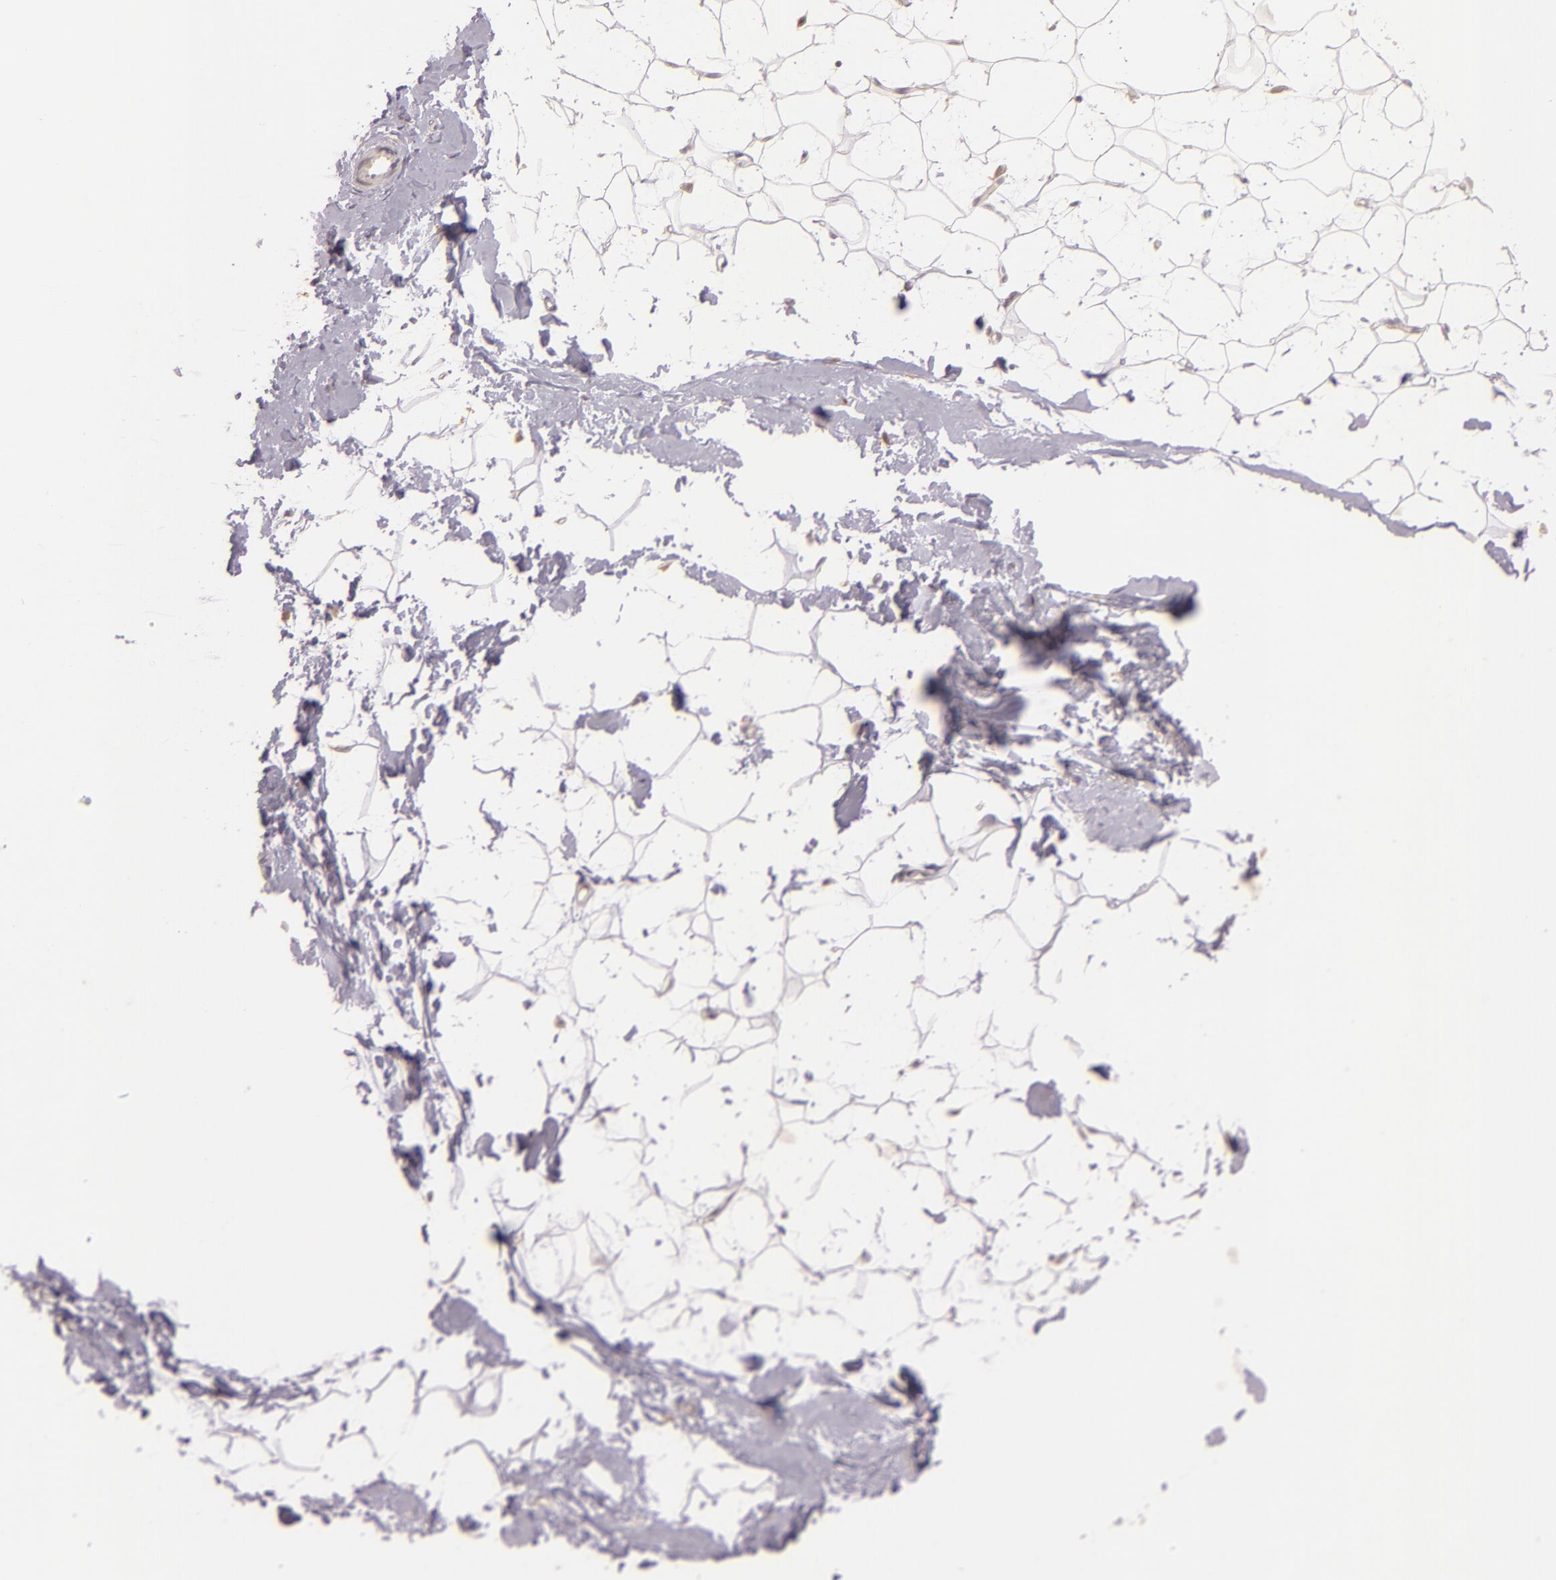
{"staining": {"intensity": "negative", "quantity": "none", "location": "none"}, "tissue": "breast", "cell_type": "Adipocytes", "image_type": "normal", "snomed": [{"axis": "morphology", "description": "Normal tissue, NOS"}, {"axis": "topography", "description": "Breast"}], "caption": "IHC of unremarkable breast displays no expression in adipocytes.", "gene": "PPP1R3F", "patient": {"sex": "female", "age": 23}}